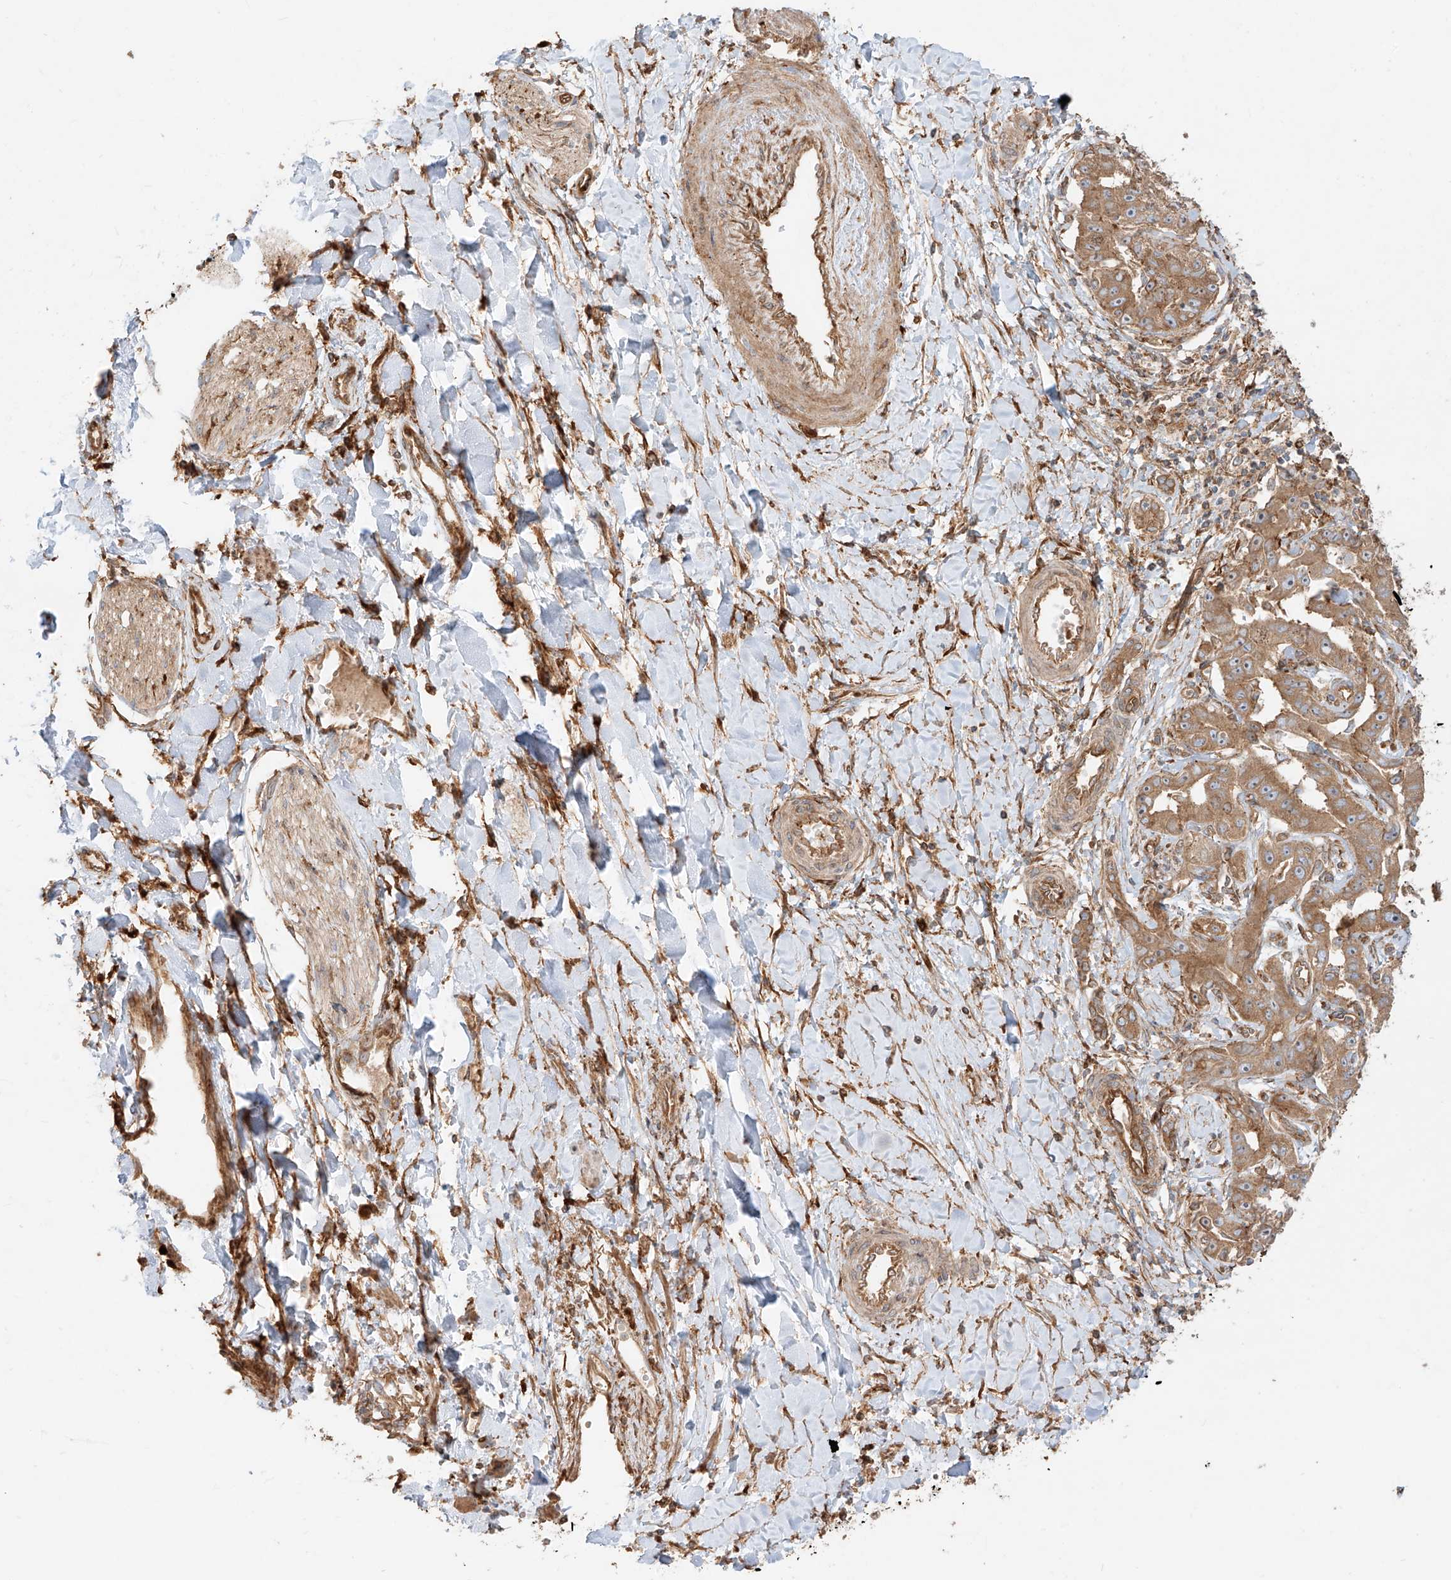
{"staining": {"intensity": "moderate", "quantity": ">75%", "location": "cytoplasmic/membranous"}, "tissue": "liver cancer", "cell_type": "Tumor cells", "image_type": "cancer", "snomed": [{"axis": "morphology", "description": "Cholangiocarcinoma"}, {"axis": "topography", "description": "Liver"}], "caption": "Moderate cytoplasmic/membranous staining is seen in approximately >75% of tumor cells in liver cancer.", "gene": "SNX9", "patient": {"sex": "male", "age": 59}}